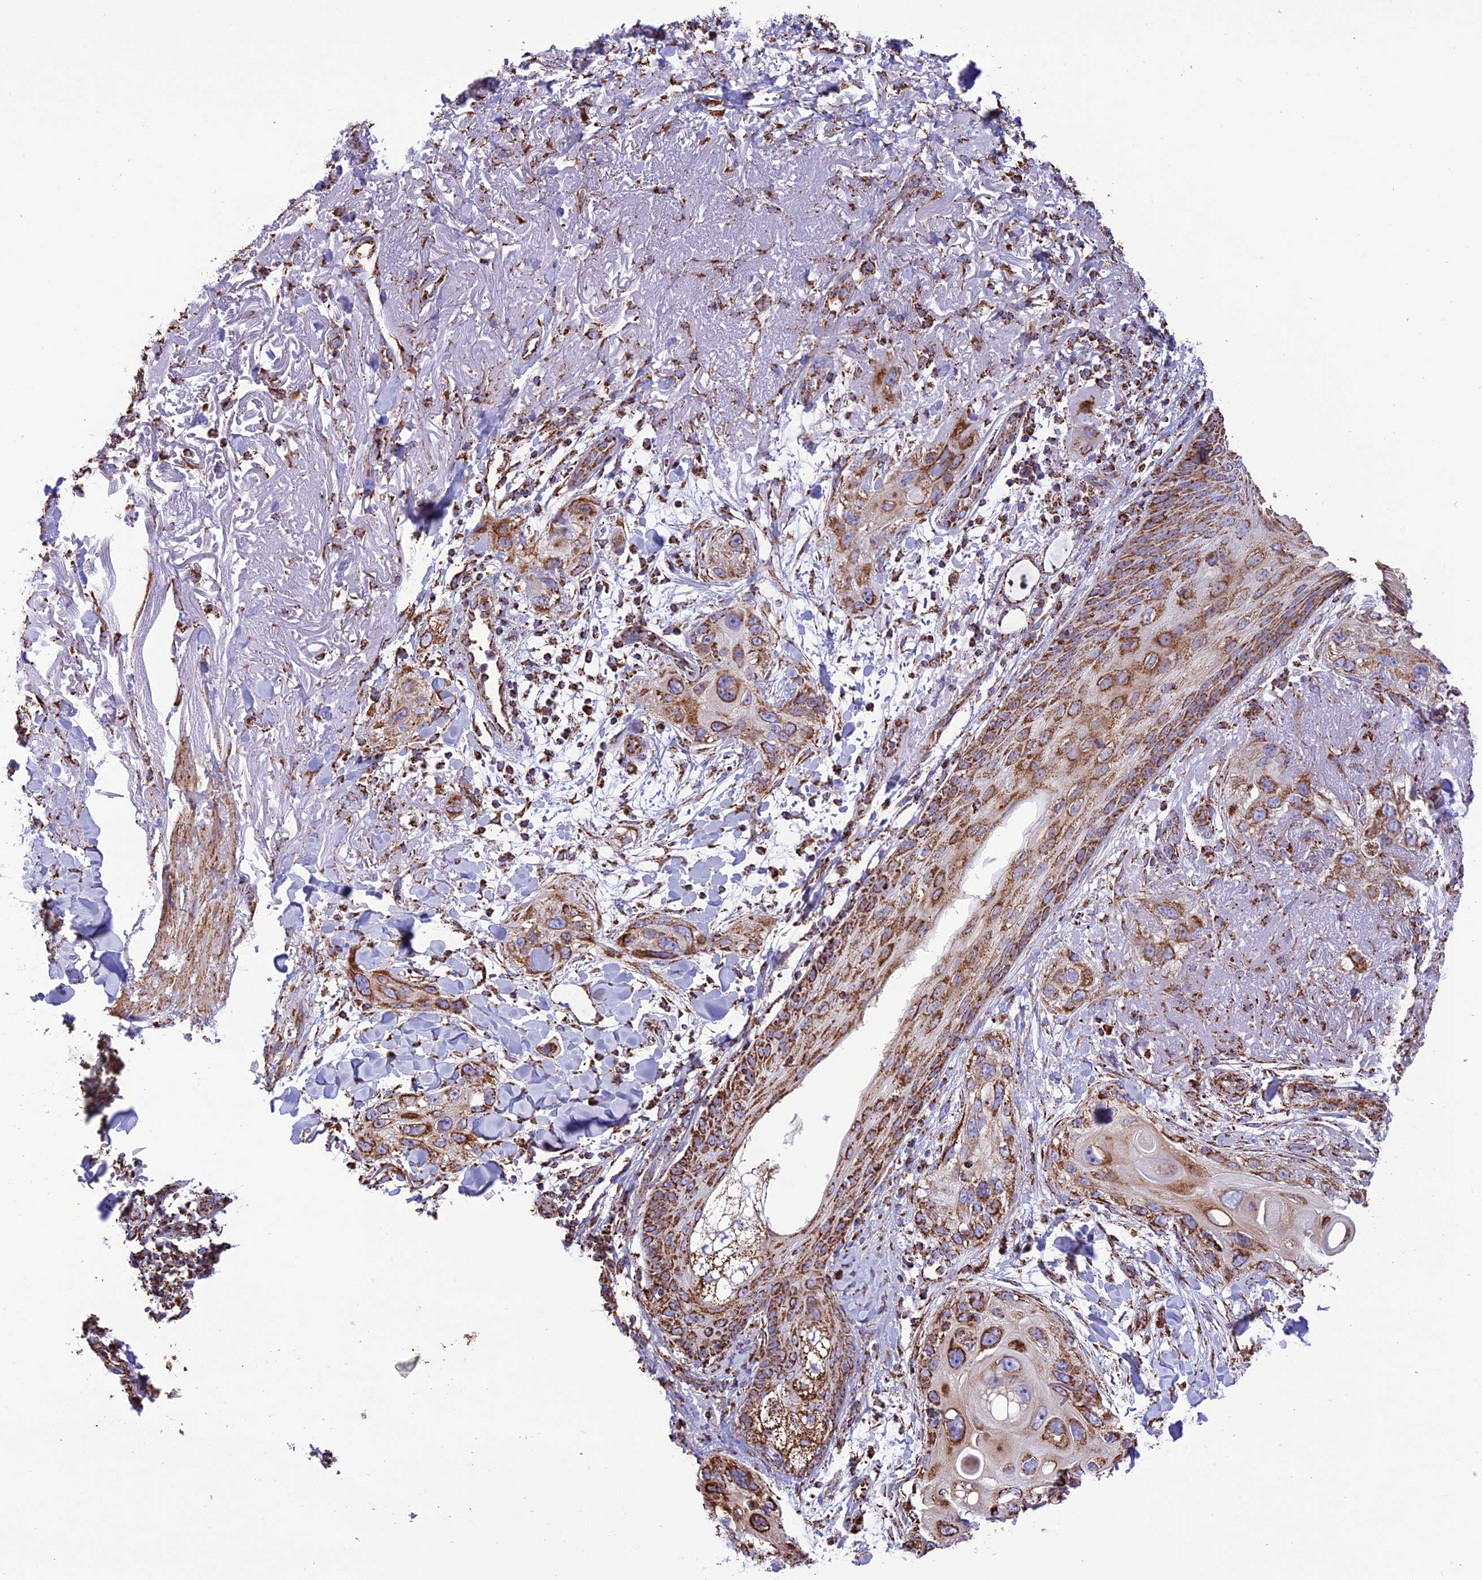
{"staining": {"intensity": "strong", "quantity": ">75%", "location": "cytoplasmic/membranous"}, "tissue": "skin cancer", "cell_type": "Tumor cells", "image_type": "cancer", "snomed": [{"axis": "morphology", "description": "Normal tissue, NOS"}, {"axis": "morphology", "description": "Squamous cell carcinoma, NOS"}, {"axis": "topography", "description": "Skin"}], "caption": "High-magnification brightfield microscopy of skin cancer stained with DAB (brown) and counterstained with hematoxylin (blue). tumor cells exhibit strong cytoplasmic/membranous expression is identified in approximately>75% of cells.", "gene": "NDUFAF1", "patient": {"sex": "male", "age": 72}}